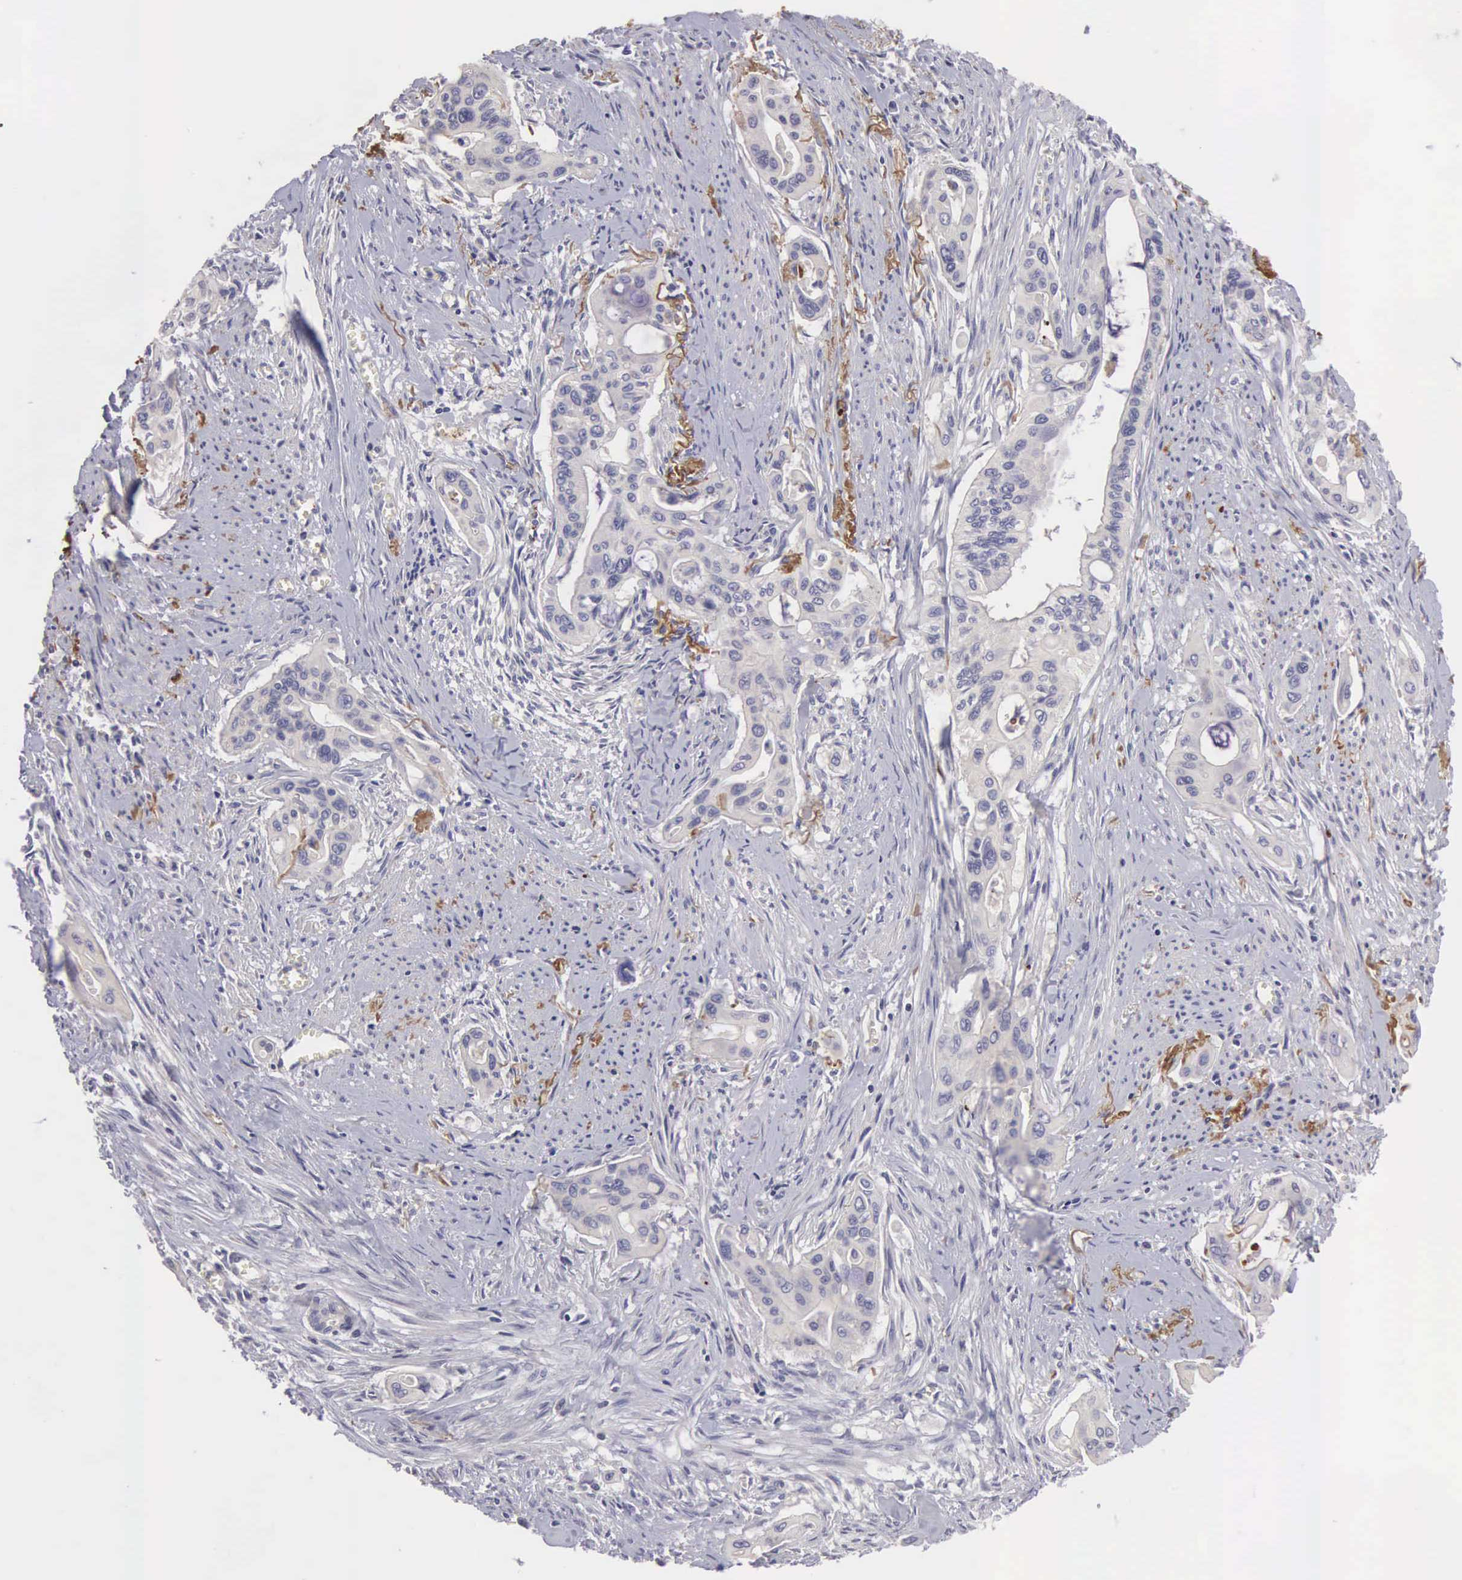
{"staining": {"intensity": "negative", "quantity": "none", "location": "none"}, "tissue": "pancreatic cancer", "cell_type": "Tumor cells", "image_type": "cancer", "snomed": [{"axis": "morphology", "description": "Adenocarcinoma, NOS"}, {"axis": "topography", "description": "Pancreas"}], "caption": "This is an immunohistochemistry histopathology image of human pancreatic cancer. There is no expression in tumor cells.", "gene": "CLU", "patient": {"sex": "male", "age": 77}}